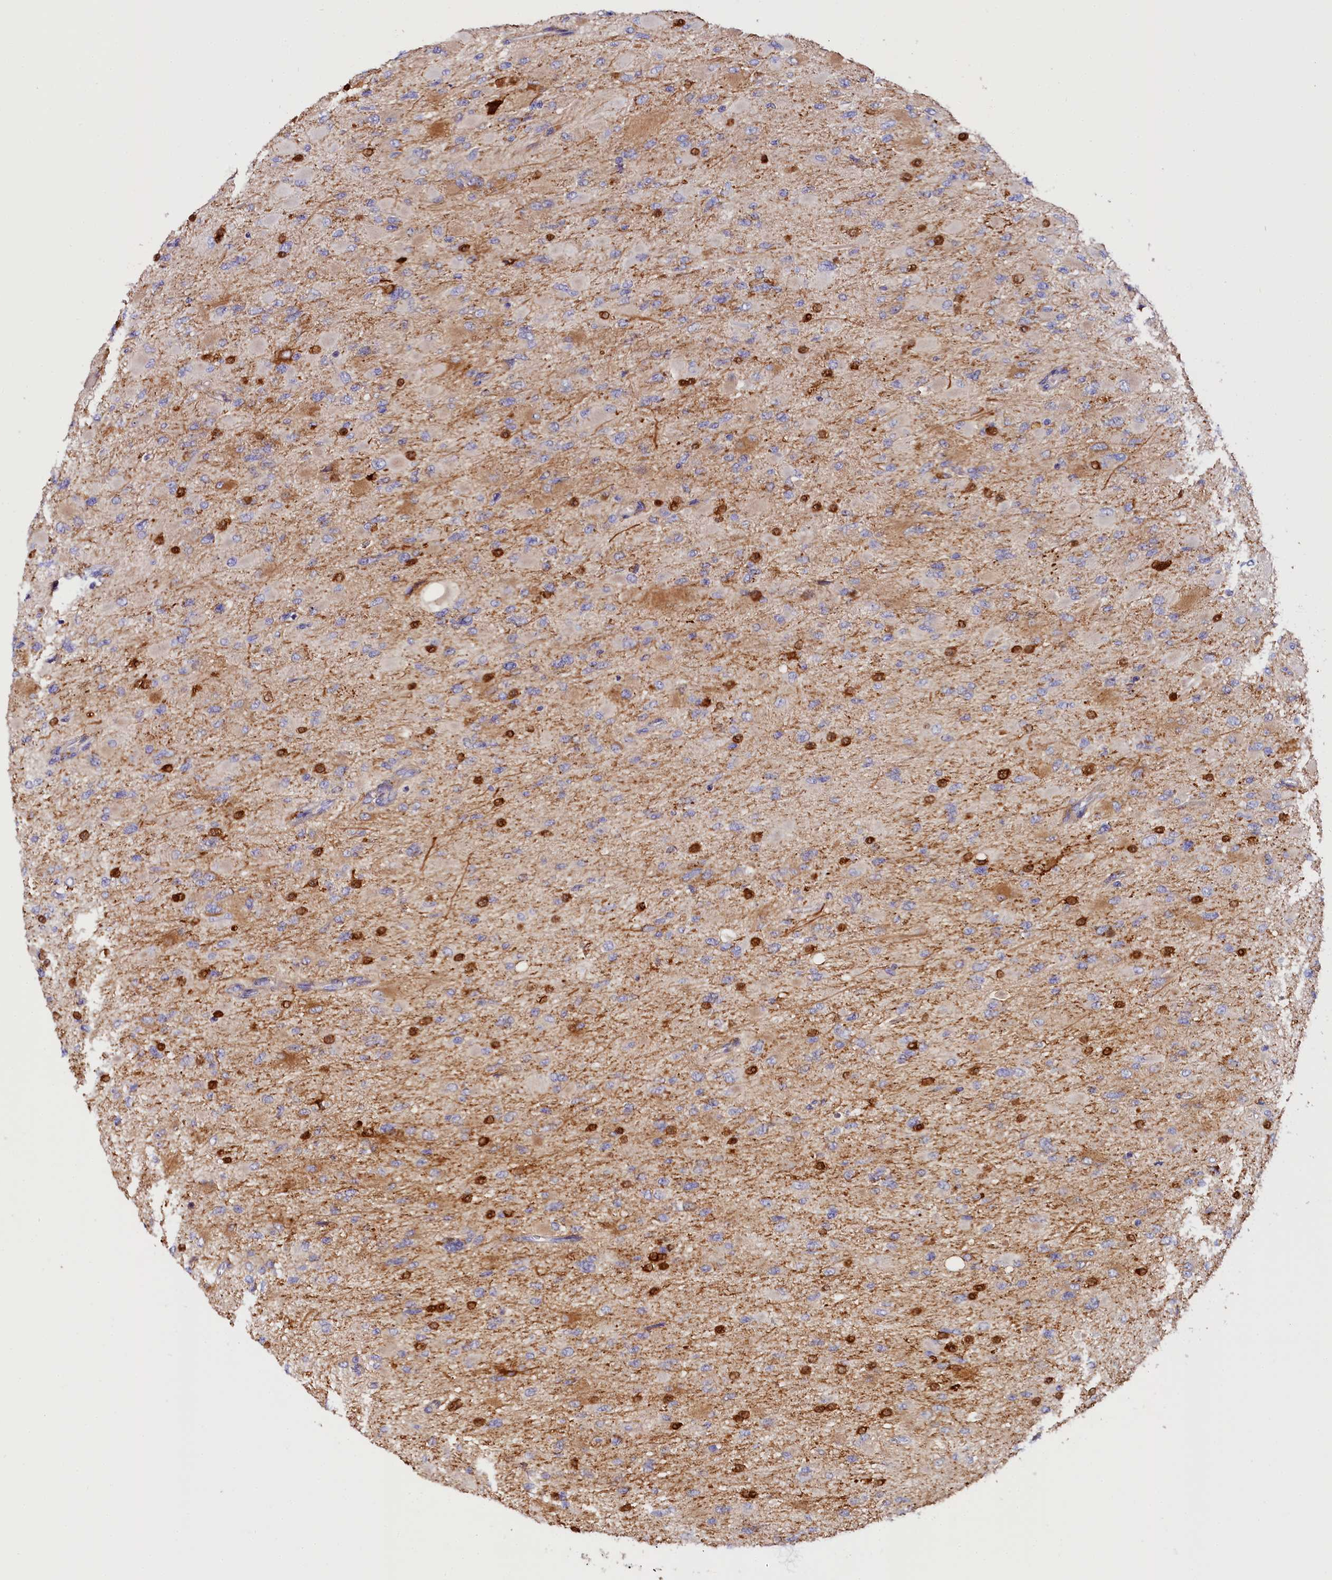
{"staining": {"intensity": "moderate", "quantity": "<25%", "location": "cytoplasmic/membranous"}, "tissue": "glioma", "cell_type": "Tumor cells", "image_type": "cancer", "snomed": [{"axis": "morphology", "description": "Glioma, malignant, High grade"}, {"axis": "topography", "description": "Cerebral cortex"}], "caption": "A photomicrograph showing moderate cytoplasmic/membranous positivity in approximately <25% of tumor cells in glioma, as visualized by brown immunohistochemical staining.", "gene": "KATNB1", "patient": {"sex": "female", "age": 36}}